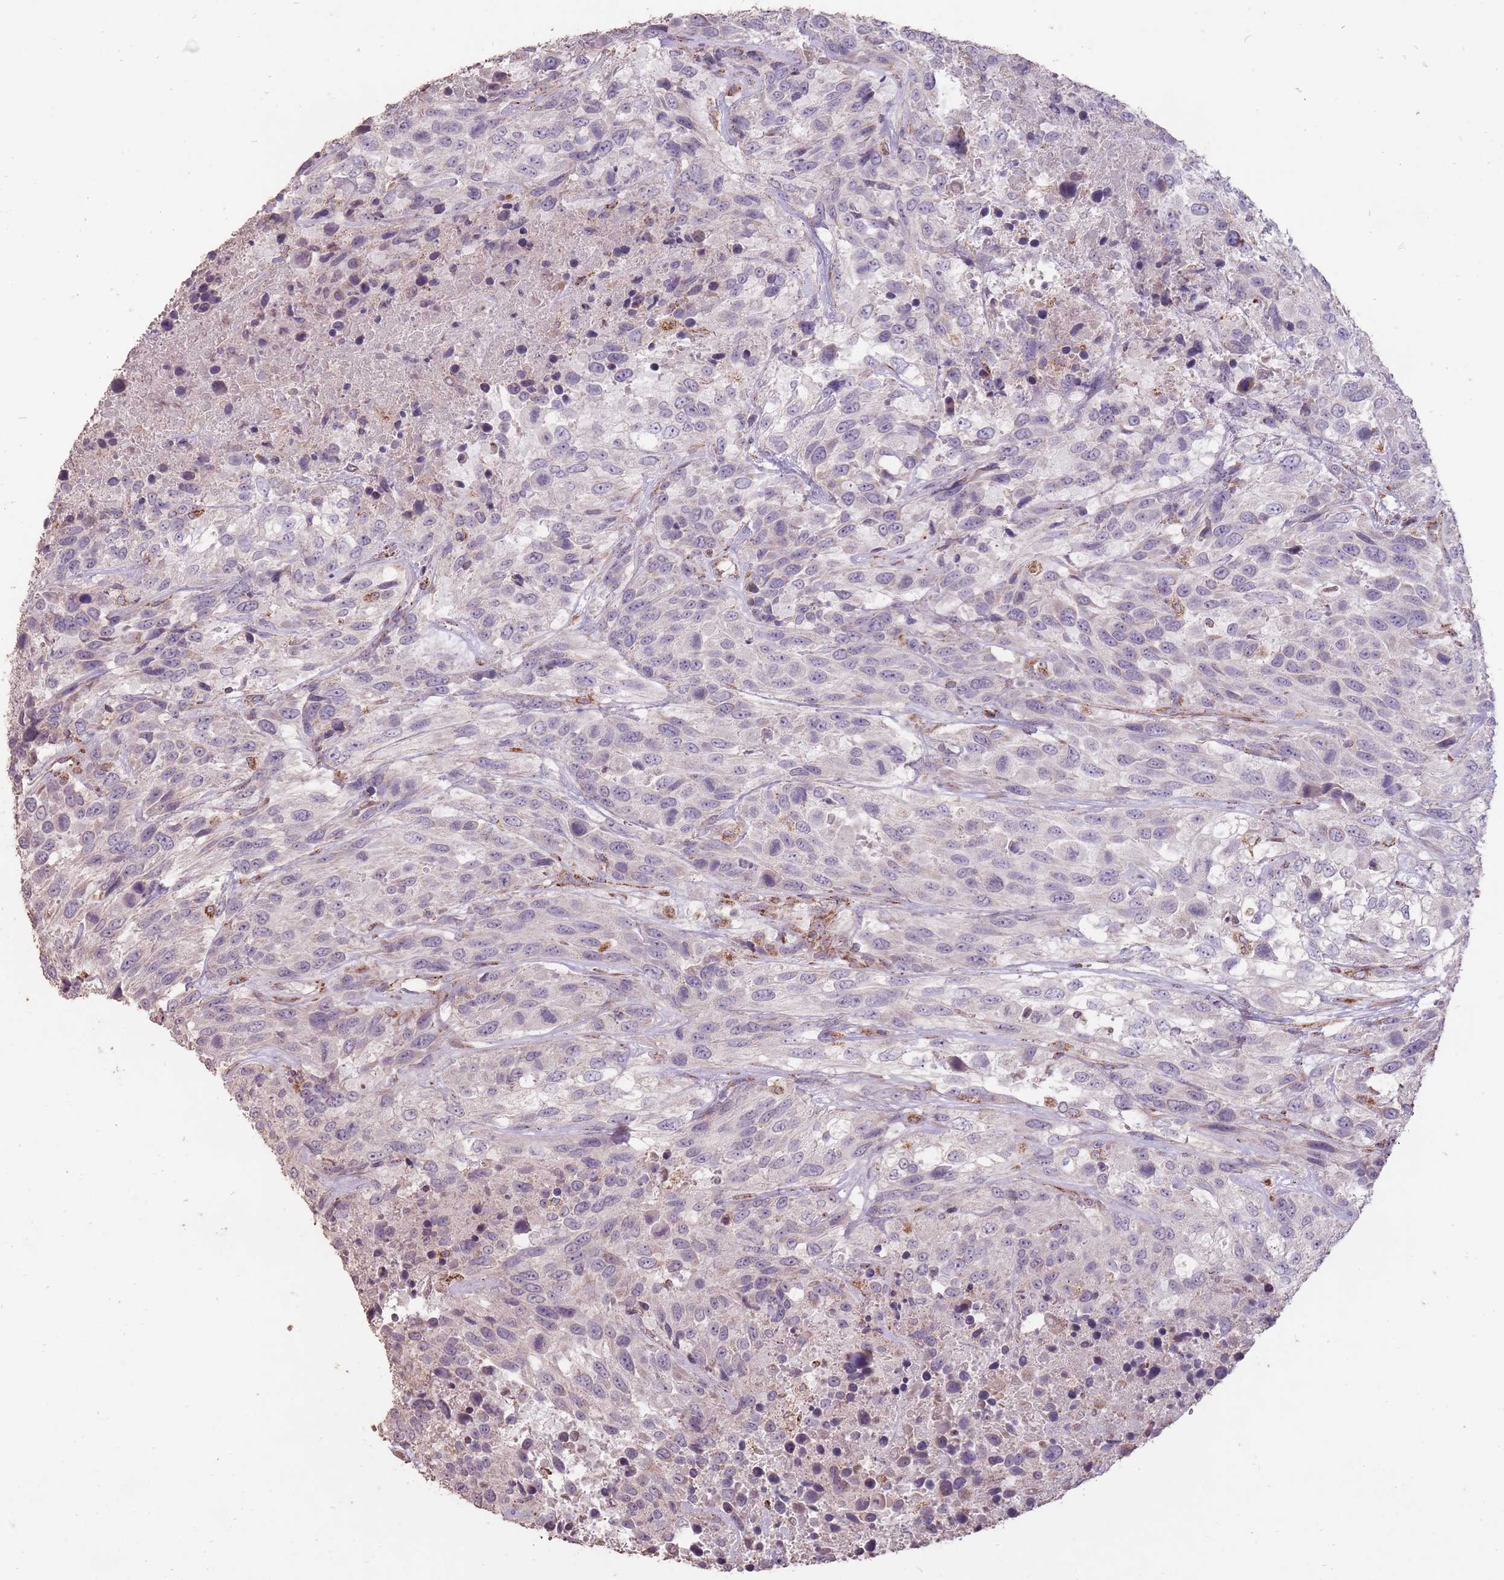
{"staining": {"intensity": "negative", "quantity": "none", "location": "none"}, "tissue": "urothelial cancer", "cell_type": "Tumor cells", "image_type": "cancer", "snomed": [{"axis": "morphology", "description": "Urothelial carcinoma, High grade"}, {"axis": "topography", "description": "Urinary bladder"}], "caption": "A micrograph of urothelial carcinoma (high-grade) stained for a protein demonstrates no brown staining in tumor cells.", "gene": "CNOT8", "patient": {"sex": "female", "age": 70}}